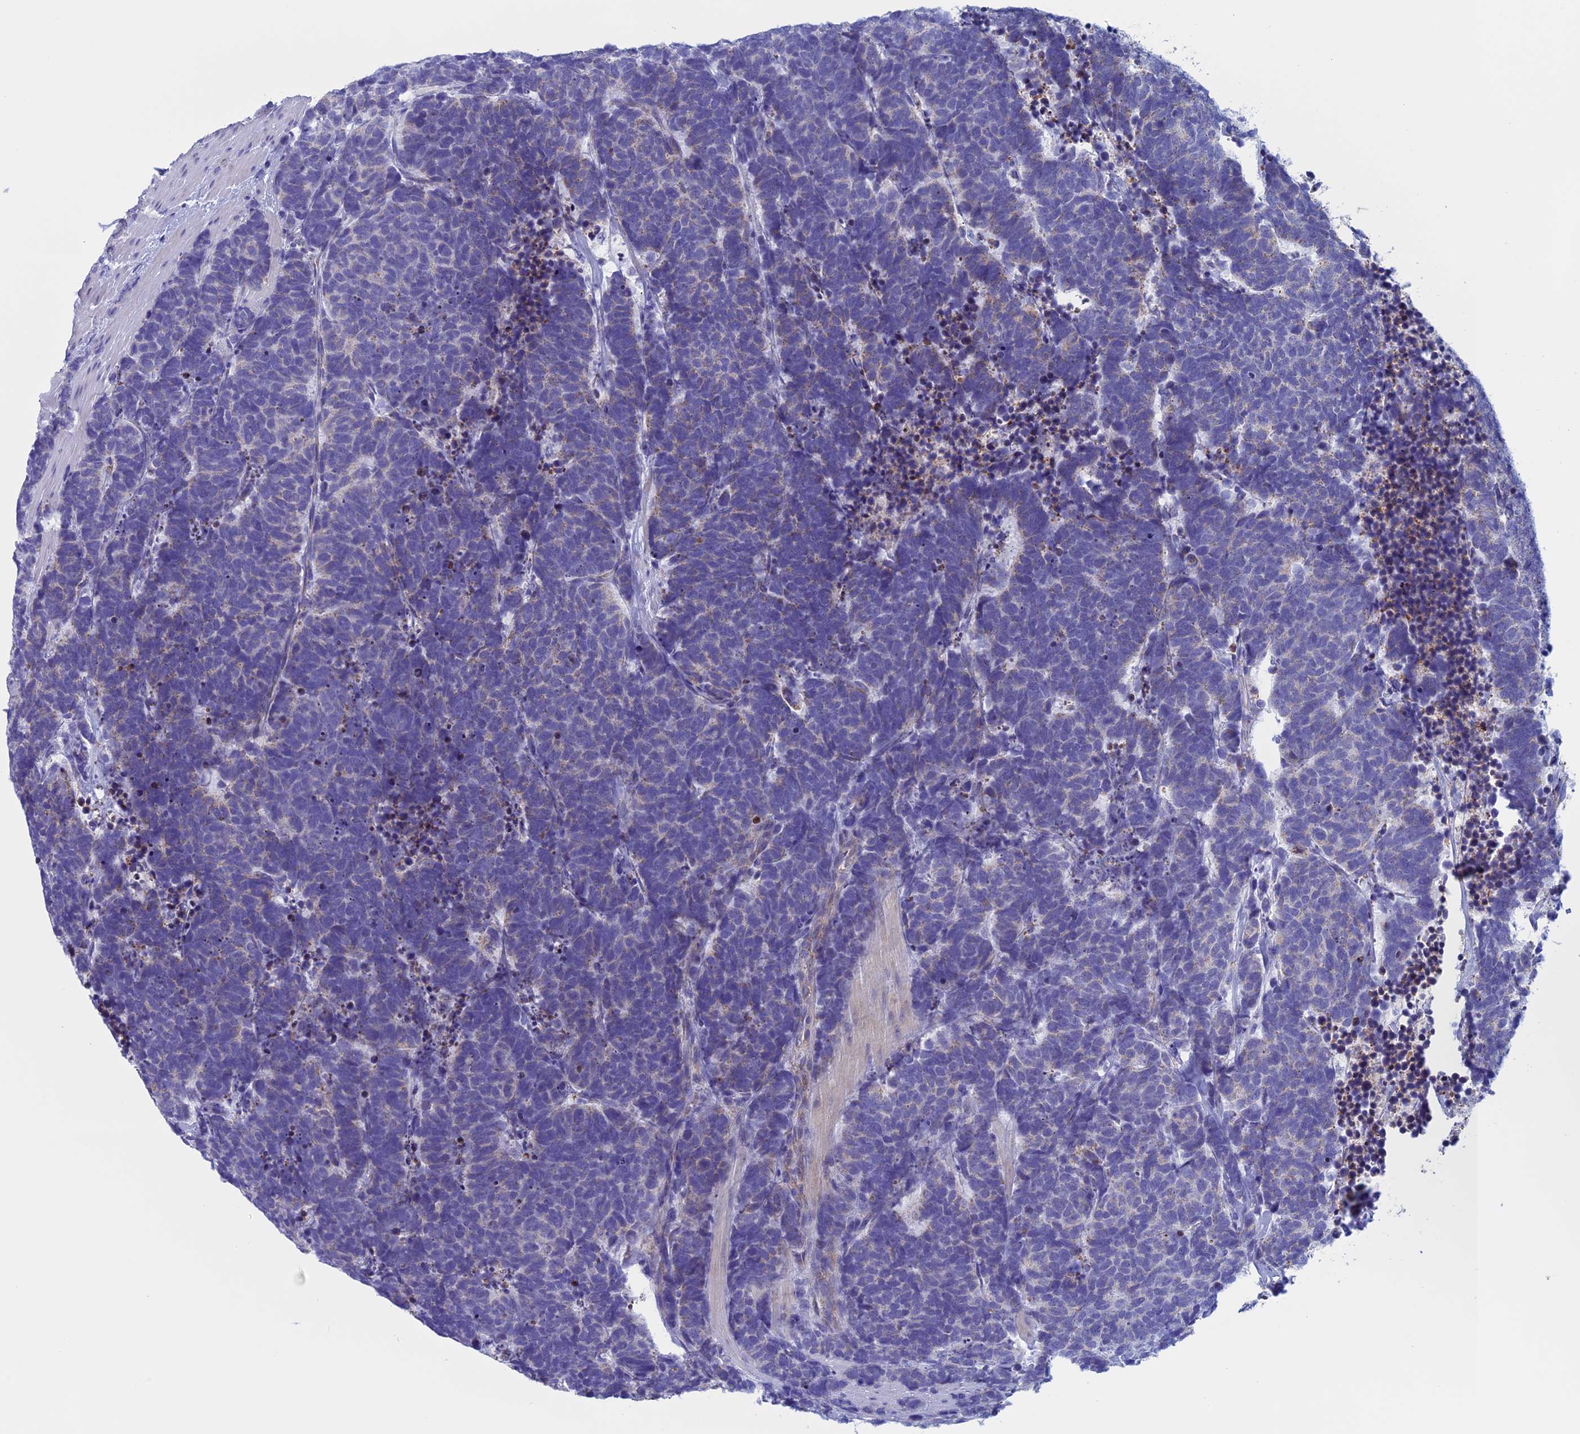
{"staining": {"intensity": "weak", "quantity": "<25%", "location": "cytoplasmic/membranous"}, "tissue": "carcinoid", "cell_type": "Tumor cells", "image_type": "cancer", "snomed": [{"axis": "morphology", "description": "Carcinoma, NOS"}, {"axis": "morphology", "description": "Carcinoid, malignant, NOS"}, {"axis": "topography", "description": "Urinary bladder"}], "caption": "Immunohistochemical staining of human carcinoid reveals no significant positivity in tumor cells. Nuclei are stained in blue.", "gene": "NDUFB9", "patient": {"sex": "male", "age": 57}}